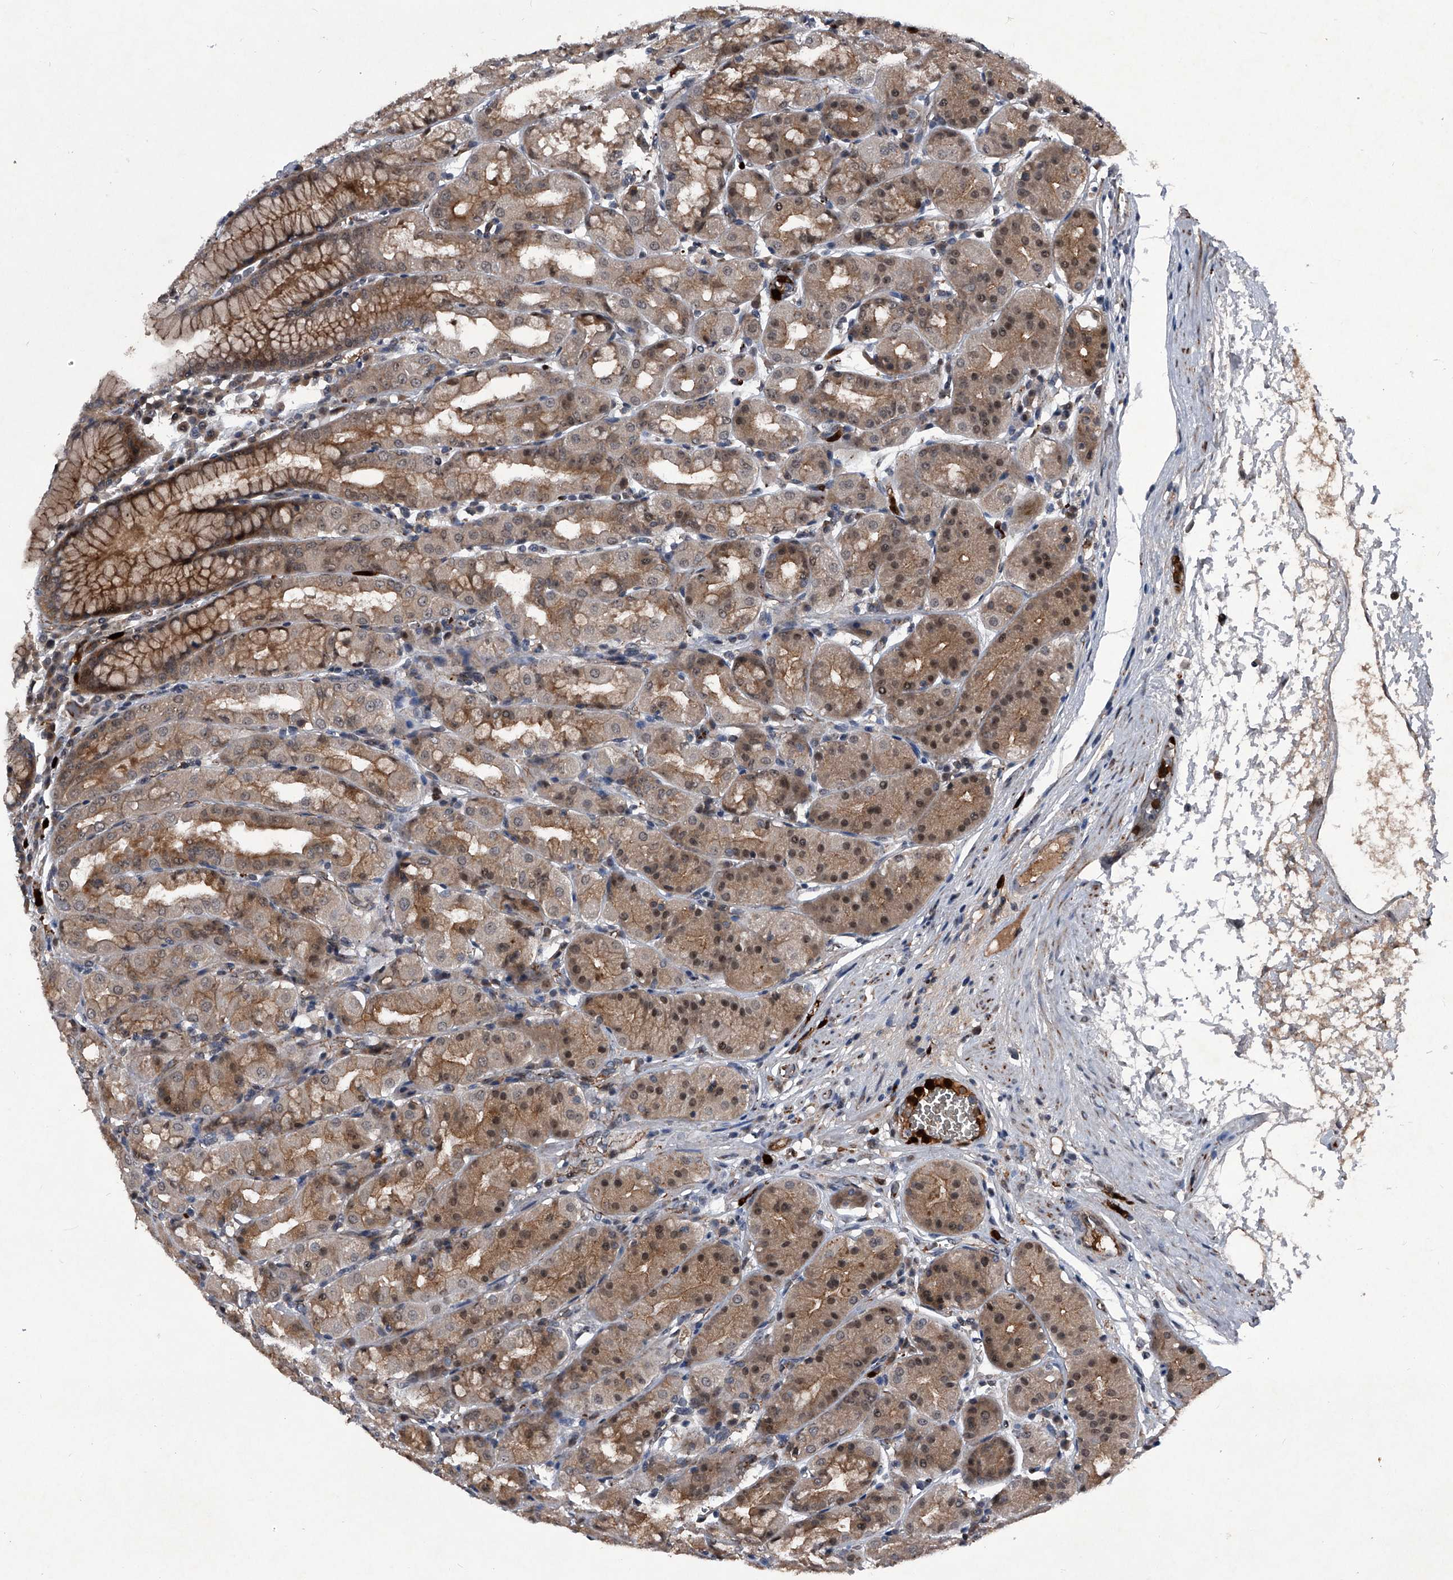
{"staining": {"intensity": "moderate", "quantity": ">75%", "location": "cytoplasmic/membranous,nuclear"}, "tissue": "stomach", "cell_type": "Glandular cells", "image_type": "normal", "snomed": [{"axis": "morphology", "description": "Normal tissue, NOS"}, {"axis": "topography", "description": "Stomach"}, {"axis": "topography", "description": "Stomach, lower"}], "caption": "A high-resolution histopathology image shows immunohistochemistry (IHC) staining of unremarkable stomach, which reveals moderate cytoplasmic/membranous,nuclear staining in about >75% of glandular cells. Ihc stains the protein of interest in brown and the nuclei are stained blue.", "gene": "MAPKAP1", "patient": {"sex": "female", "age": 56}}